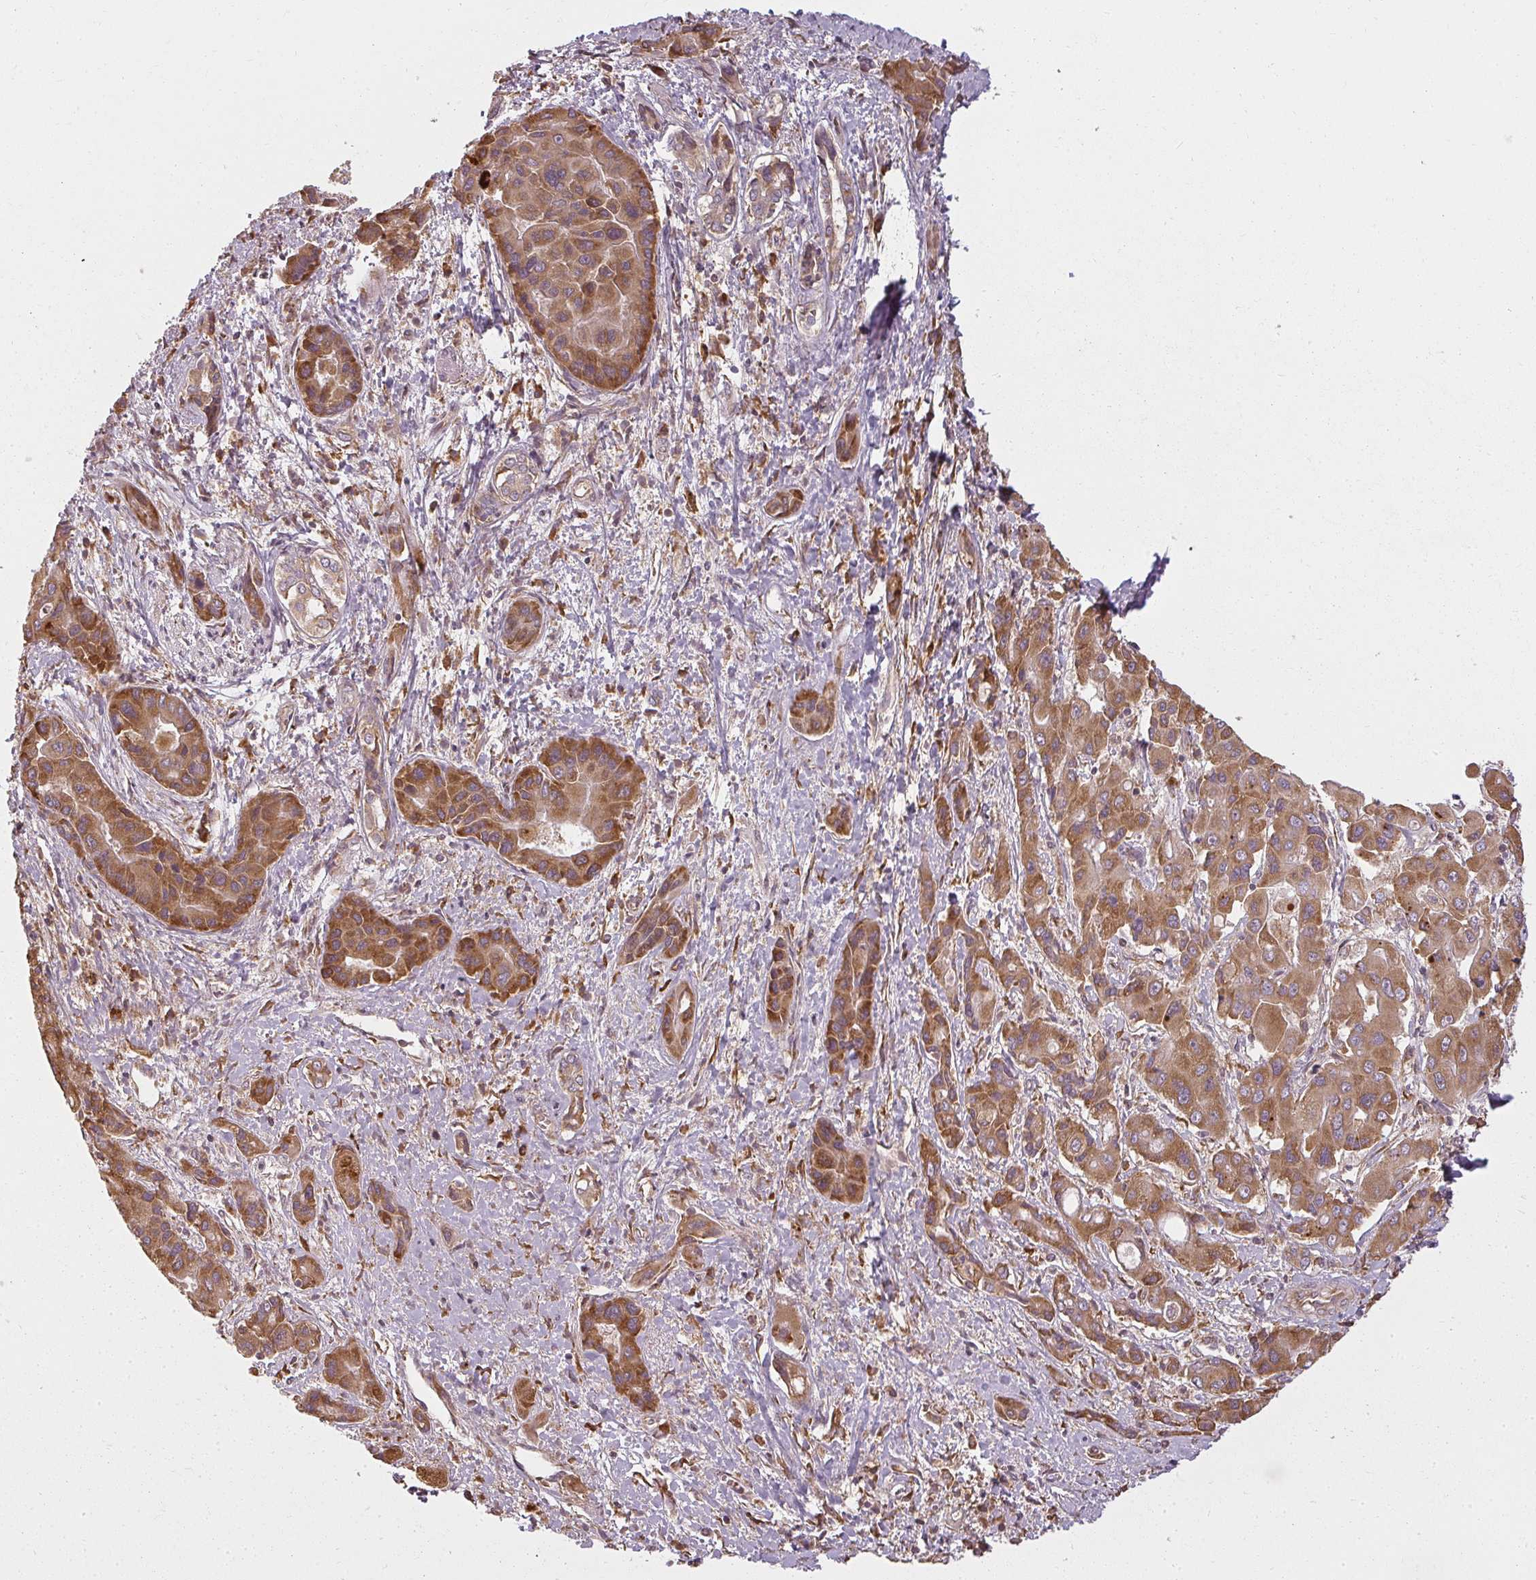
{"staining": {"intensity": "strong", "quantity": ">75%", "location": "cytoplasmic/membranous"}, "tissue": "liver cancer", "cell_type": "Tumor cells", "image_type": "cancer", "snomed": [{"axis": "morphology", "description": "Cholangiocarcinoma"}, {"axis": "topography", "description": "Liver"}], "caption": "Protein staining exhibits strong cytoplasmic/membranous staining in approximately >75% of tumor cells in liver cancer.", "gene": "RPL24", "patient": {"sex": "male", "age": 67}}